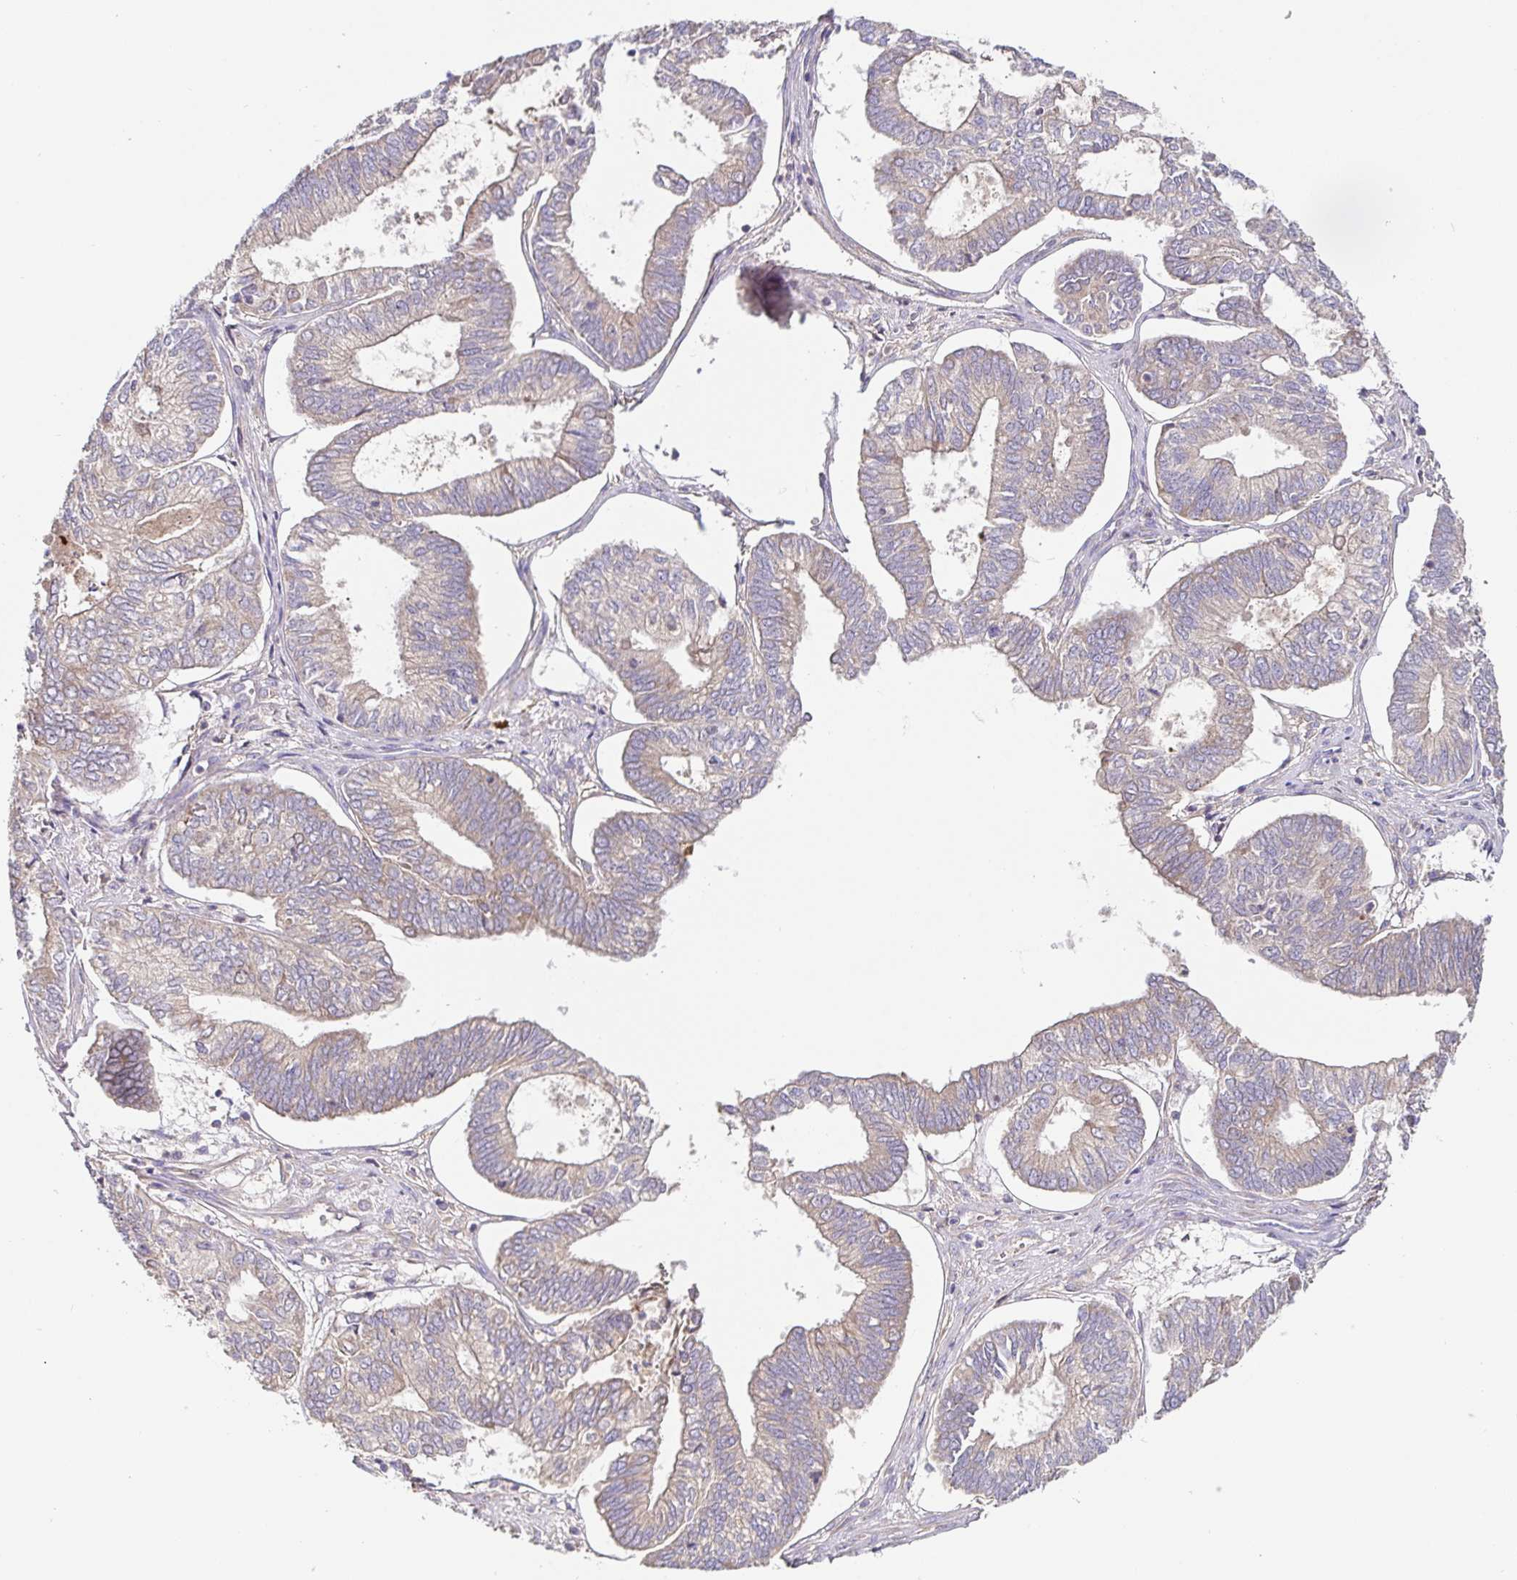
{"staining": {"intensity": "negative", "quantity": "none", "location": "none"}, "tissue": "ovarian cancer", "cell_type": "Tumor cells", "image_type": "cancer", "snomed": [{"axis": "morphology", "description": "Carcinoma, endometroid"}, {"axis": "topography", "description": "Ovary"}], "caption": "Human ovarian cancer stained for a protein using immunohistochemistry demonstrates no positivity in tumor cells.", "gene": "HAGH", "patient": {"sex": "female", "age": 64}}